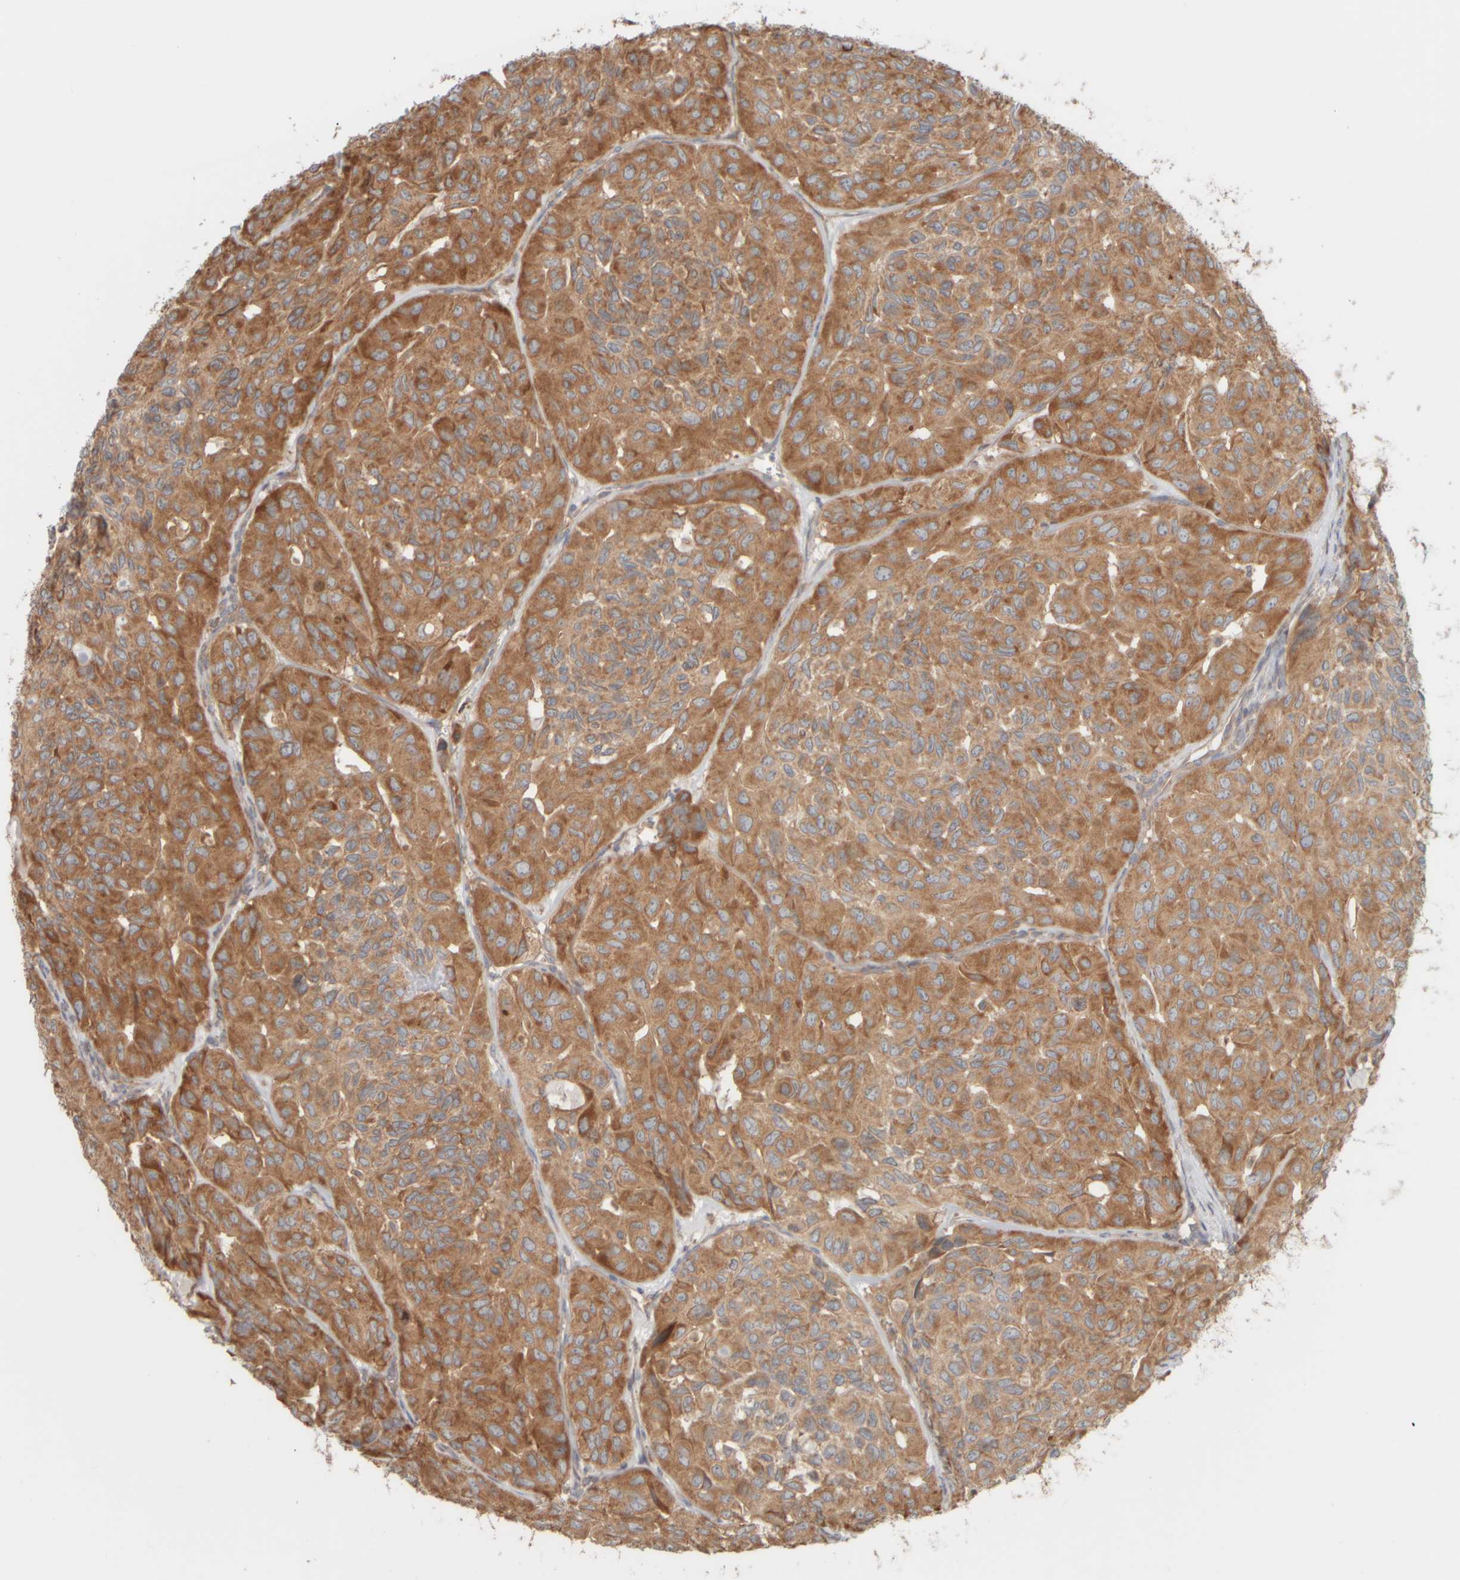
{"staining": {"intensity": "moderate", "quantity": ">75%", "location": "cytoplasmic/membranous"}, "tissue": "head and neck cancer", "cell_type": "Tumor cells", "image_type": "cancer", "snomed": [{"axis": "morphology", "description": "Adenocarcinoma, NOS"}, {"axis": "topography", "description": "Salivary gland, NOS"}, {"axis": "topography", "description": "Head-Neck"}], "caption": "The immunohistochemical stain labels moderate cytoplasmic/membranous staining in tumor cells of adenocarcinoma (head and neck) tissue. The protein is shown in brown color, while the nuclei are stained blue.", "gene": "EIF2B3", "patient": {"sex": "female", "age": 76}}